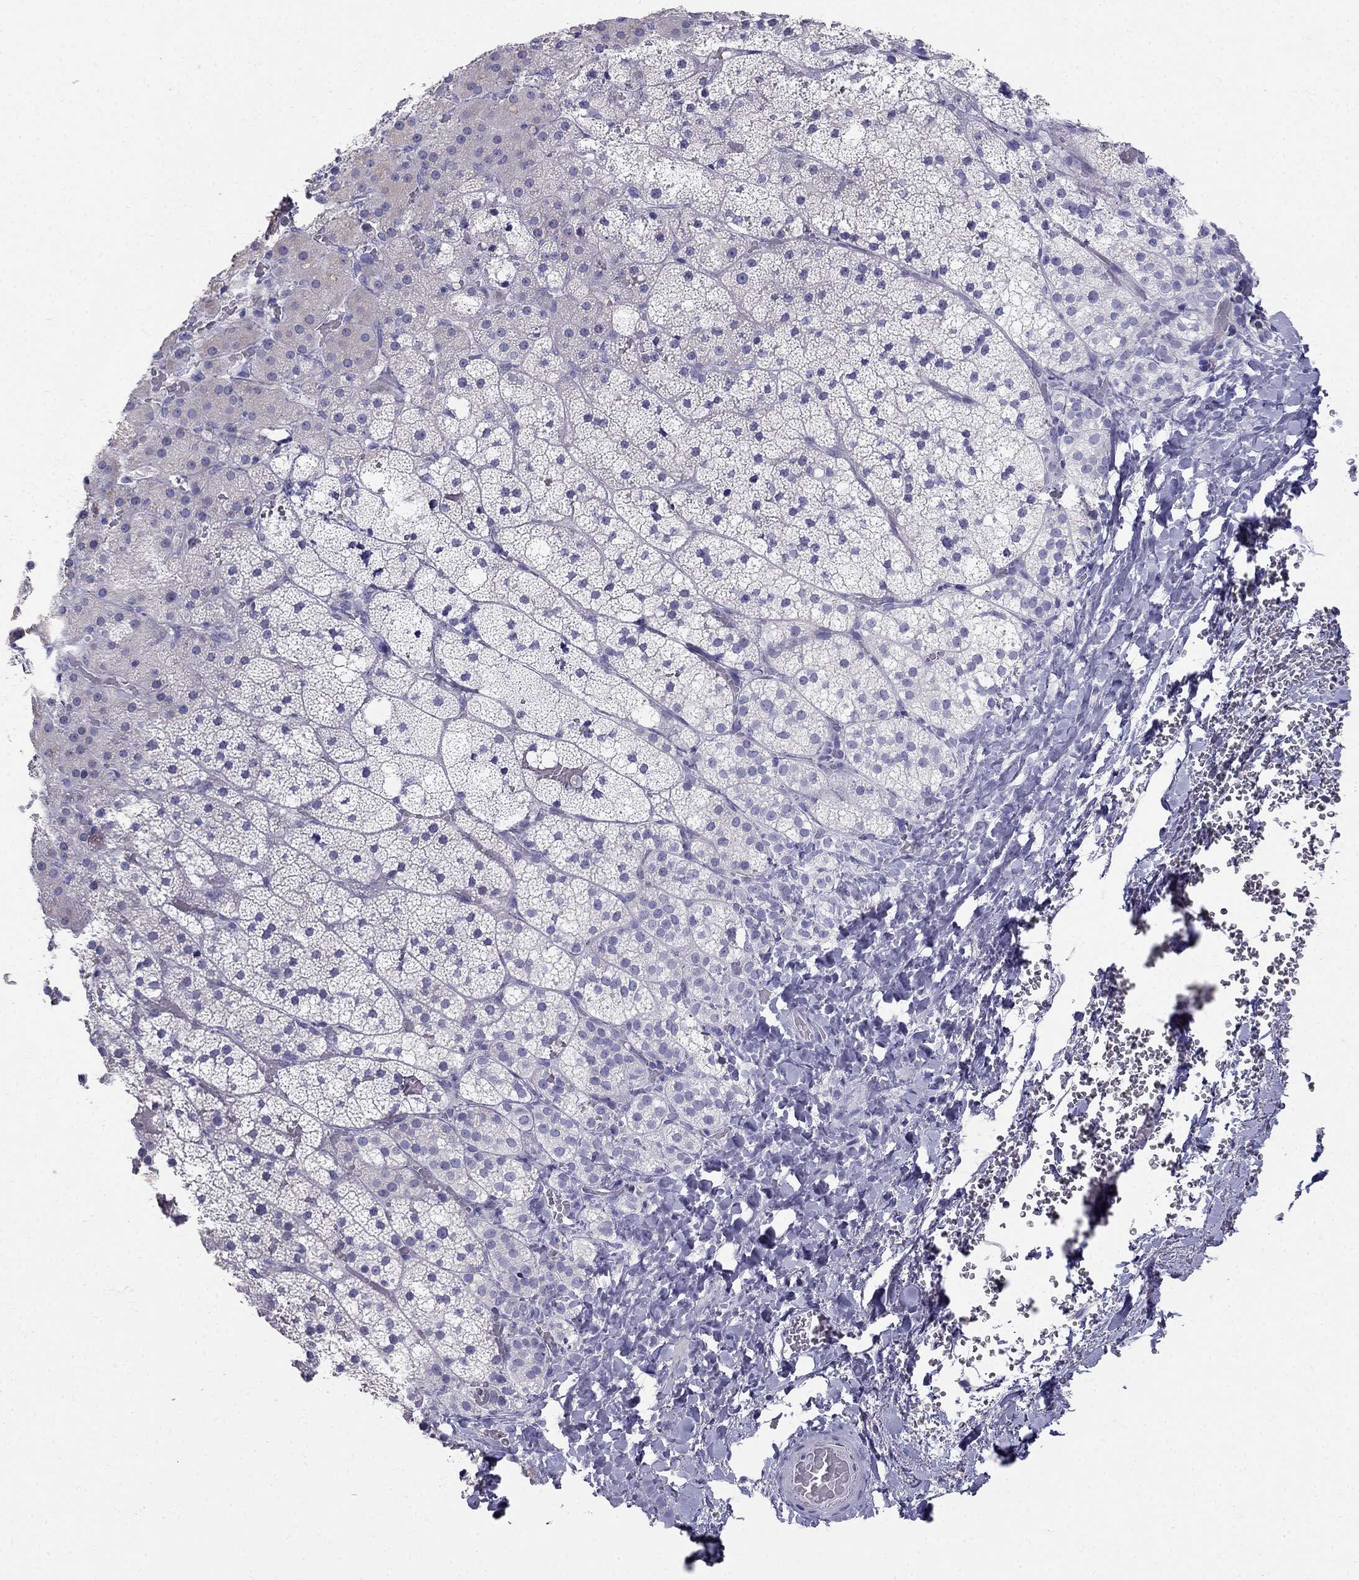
{"staining": {"intensity": "negative", "quantity": "none", "location": "none"}, "tissue": "adrenal gland", "cell_type": "Glandular cells", "image_type": "normal", "snomed": [{"axis": "morphology", "description": "Normal tissue, NOS"}, {"axis": "topography", "description": "Adrenal gland"}], "caption": "Protein analysis of normal adrenal gland reveals no significant staining in glandular cells. Nuclei are stained in blue.", "gene": "RFLNA", "patient": {"sex": "male", "age": 53}}